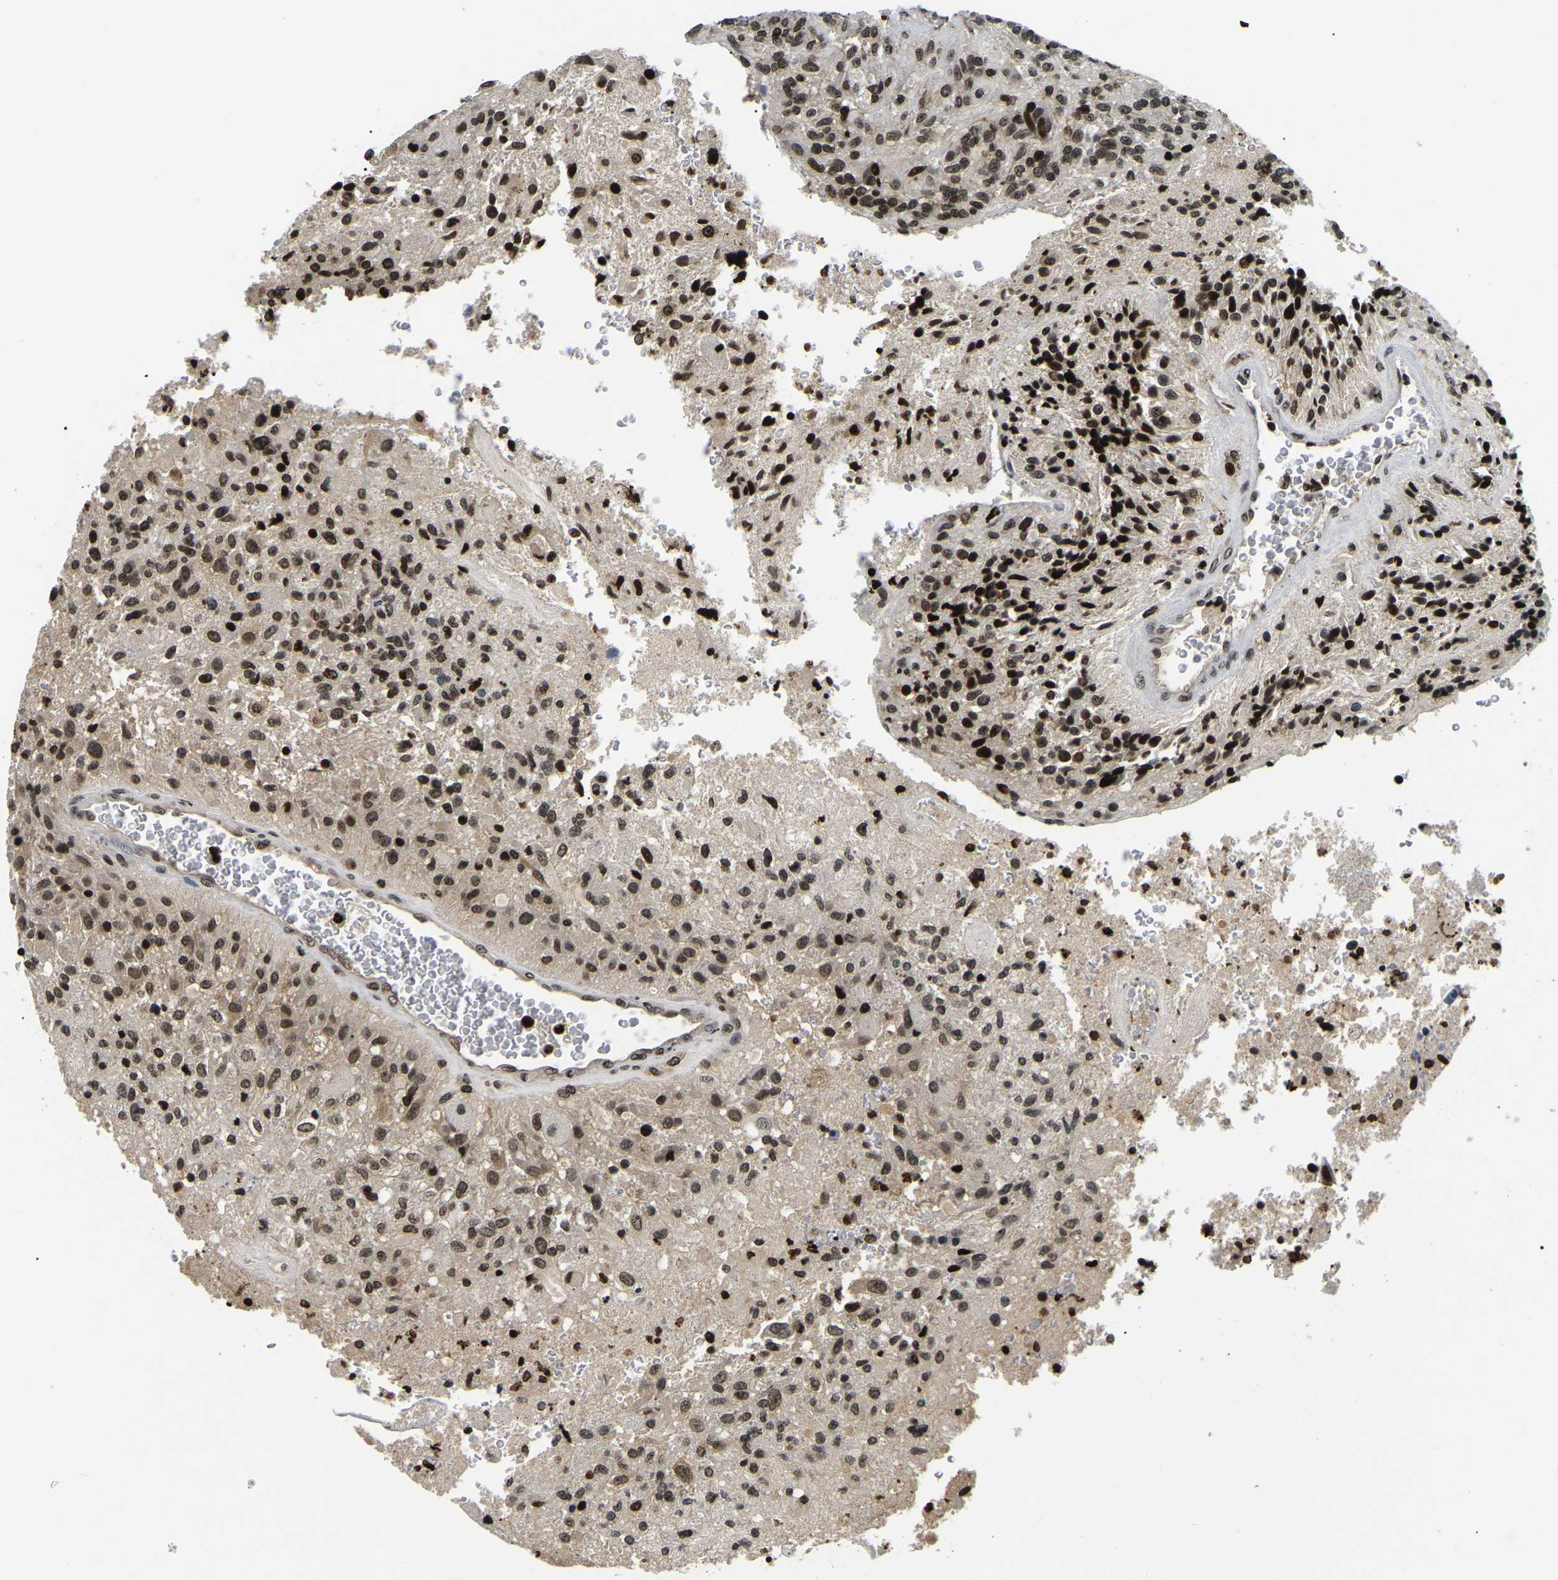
{"staining": {"intensity": "moderate", "quantity": ">75%", "location": "nuclear"}, "tissue": "glioma", "cell_type": "Tumor cells", "image_type": "cancer", "snomed": [{"axis": "morphology", "description": "Normal tissue, NOS"}, {"axis": "morphology", "description": "Glioma, malignant, High grade"}, {"axis": "topography", "description": "Cerebral cortex"}], "caption": "A brown stain shows moderate nuclear positivity of a protein in human high-grade glioma (malignant) tumor cells.", "gene": "LRRC61", "patient": {"sex": "male", "age": 77}}